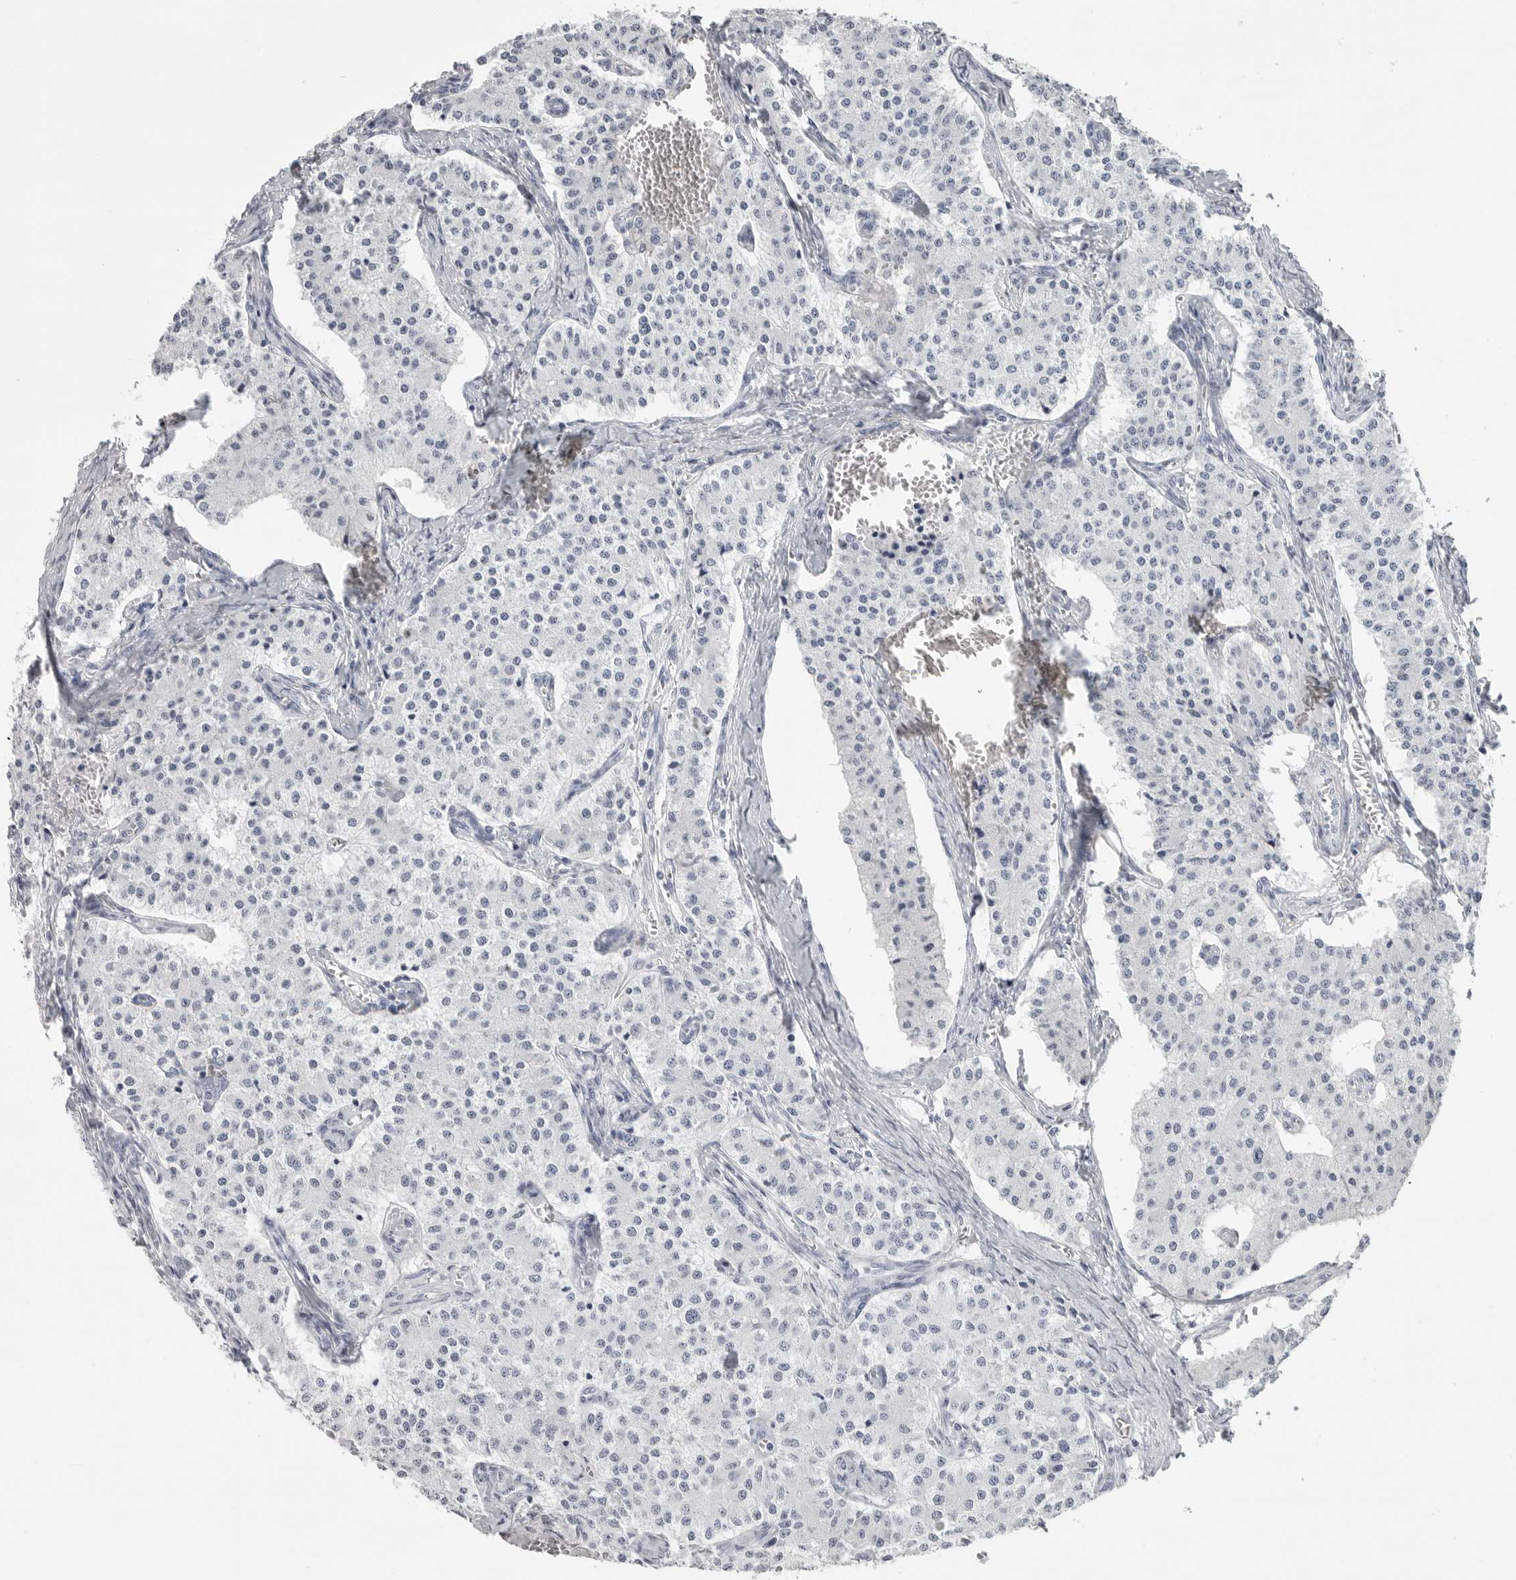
{"staining": {"intensity": "negative", "quantity": "none", "location": "none"}, "tissue": "carcinoid", "cell_type": "Tumor cells", "image_type": "cancer", "snomed": [{"axis": "morphology", "description": "Carcinoid, malignant, NOS"}, {"axis": "topography", "description": "Colon"}], "caption": "Immunohistochemical staining of human carcinoid (malignant) reveals no significant positivity in tumor cells.", "gene": "LY6D", "patient": {"sex": "female", "age": 52}}